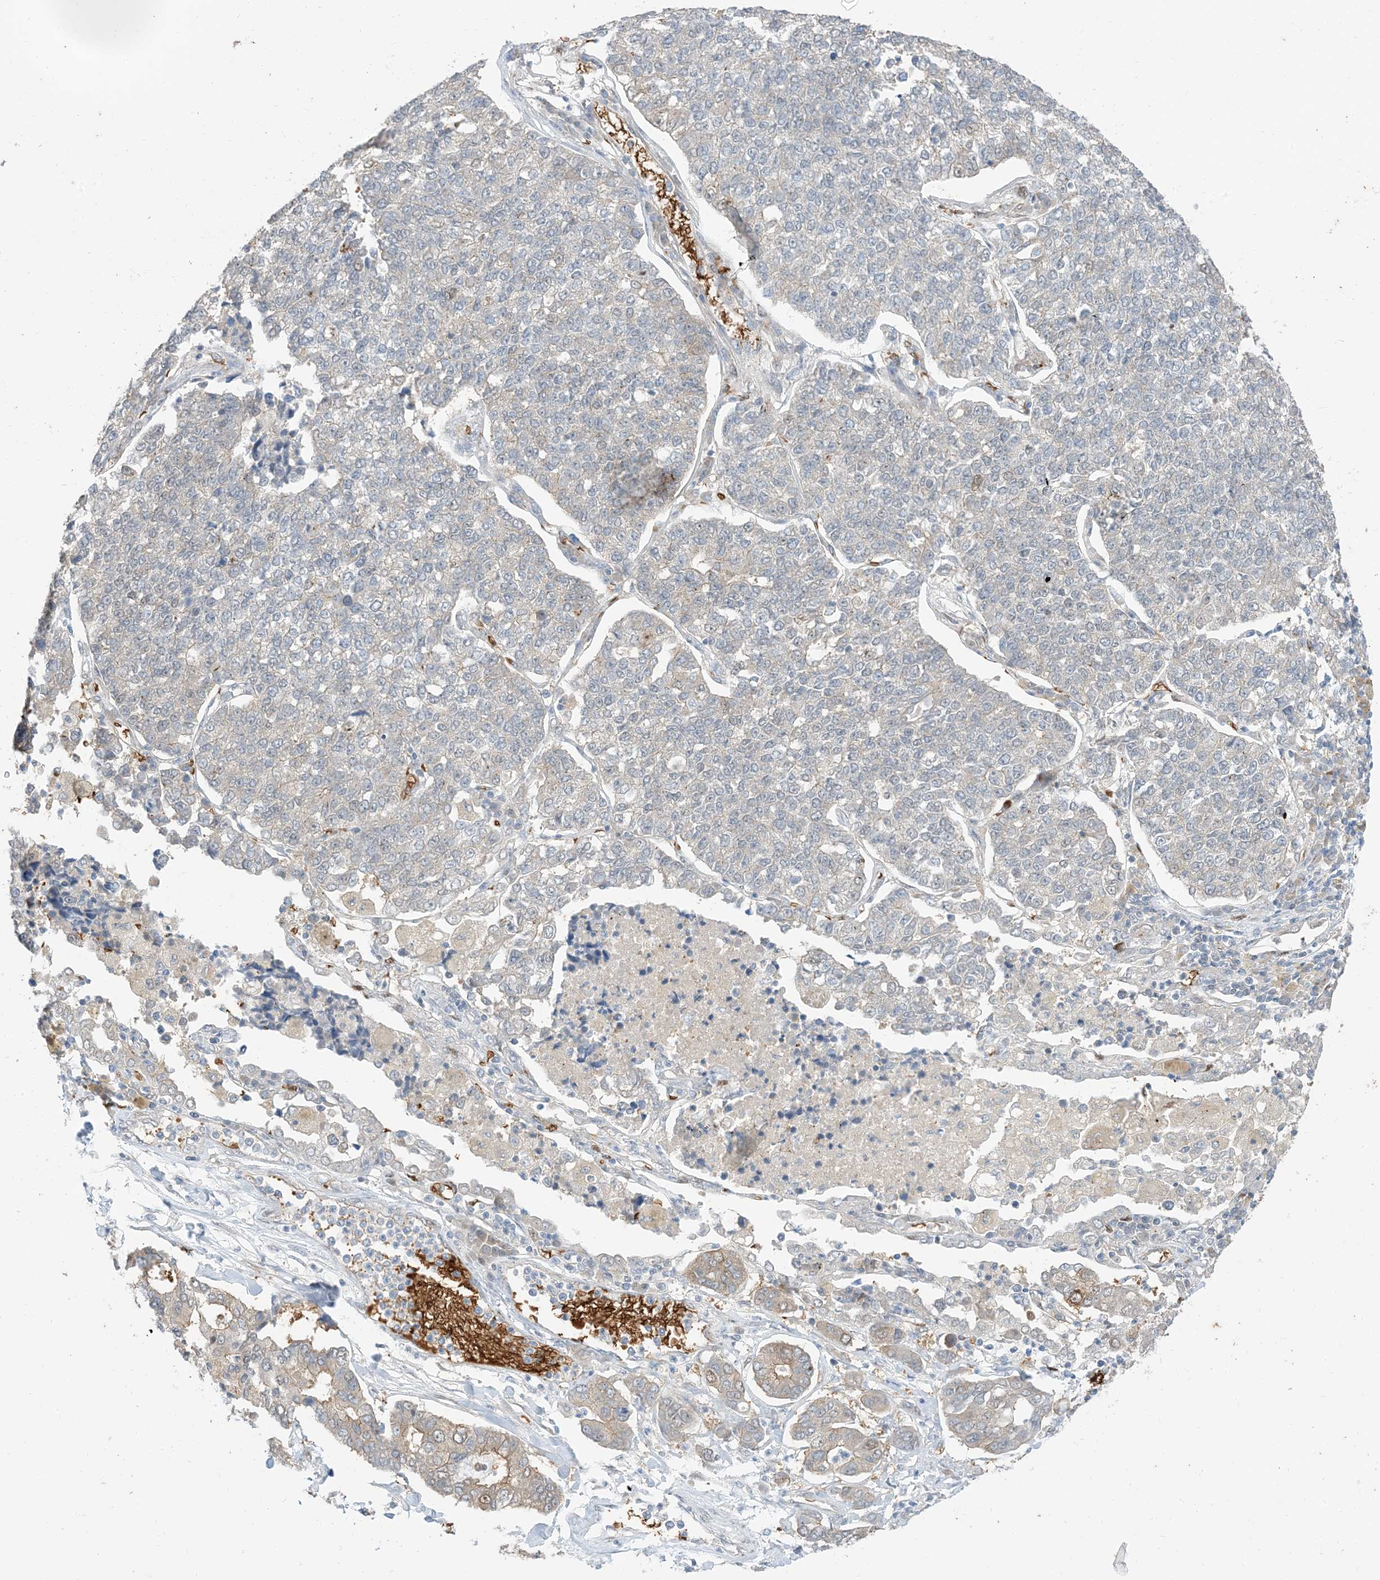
{"staining": {"intensity": "negative", "quantity": "none", "location": "none"}, "tissue": "lung cancer", "cell_type": "Tumor cells", "image_type": "cancer", "snomed": [{"axis": "morphology", "description": "Adenocarcinoma, NOS"}, {"axis": "topography", "description": "Lung"}], "caption": "This photomicrograph is of adenocarcinoma (lung) stained with immunohistochemistry to label a protein in brown with the nuclei are counter-stained blue. There is no staining in tumor cells.", "gene": "RIN1", "patient": {"sex": "male", "age": 49}}